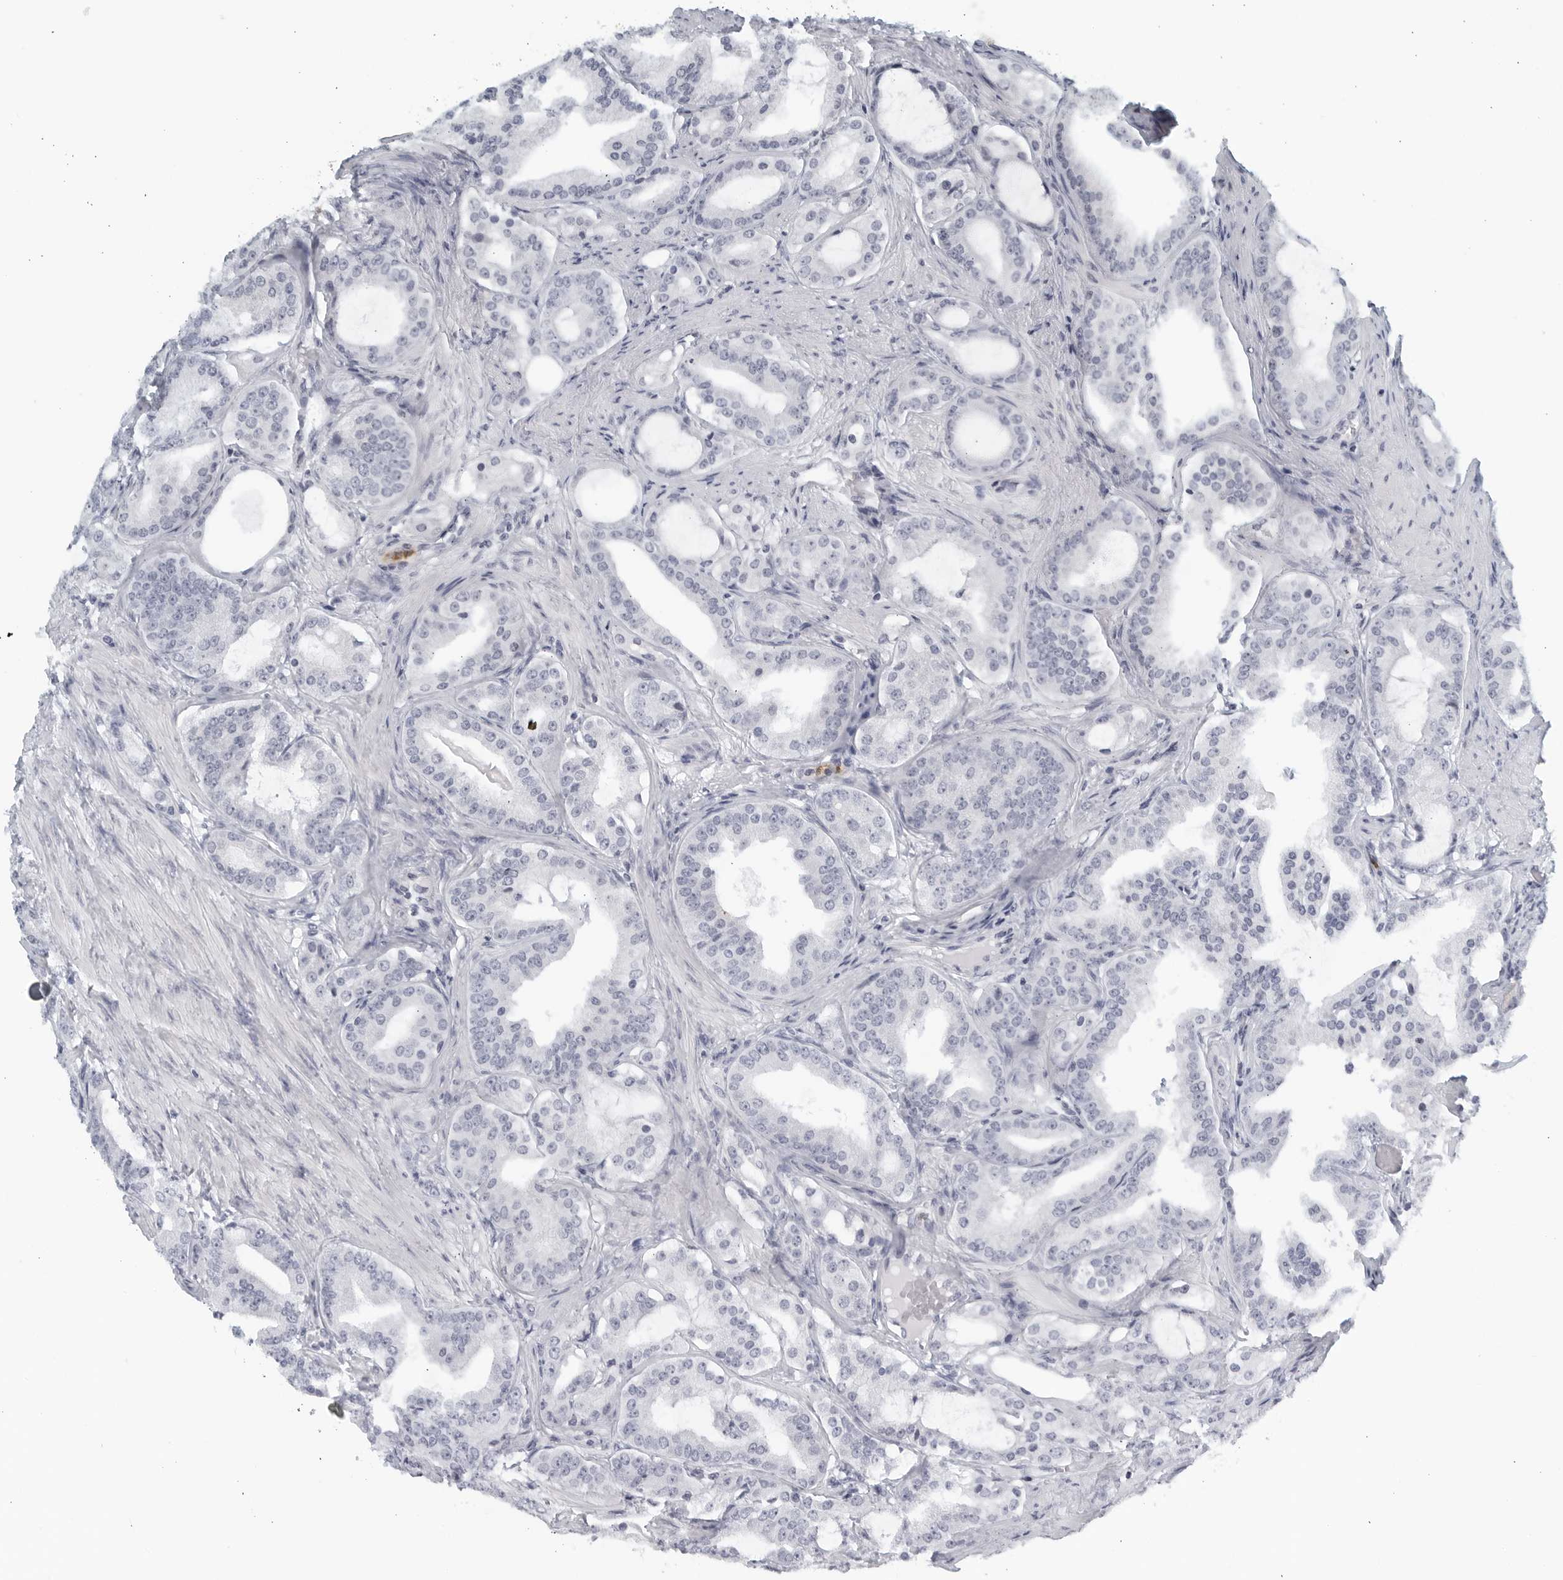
{"staining": {"intensity": "negative", "quantity": "none", "location": "none"}, "tissue": "prostate cancer", "cell_type": "Tumor cells", "image_type": "cancer", "snomed": [{"axis": "morphology", "description": "Adenocarcinoma, High grade"}, {"axis": "topography", "description": "Prostate"}], "caption": "Immunohistochemical staining of high-grade adenocarcinoma (prostate) reveals no significant staining in tumor cells. (DAB (3,3'-diaminobenzidine) immunohistochemistry visualized using brightfield microscopy, high magnification).", "gene": "KLK7", "patient": {"sex": "male", "age": 60}}